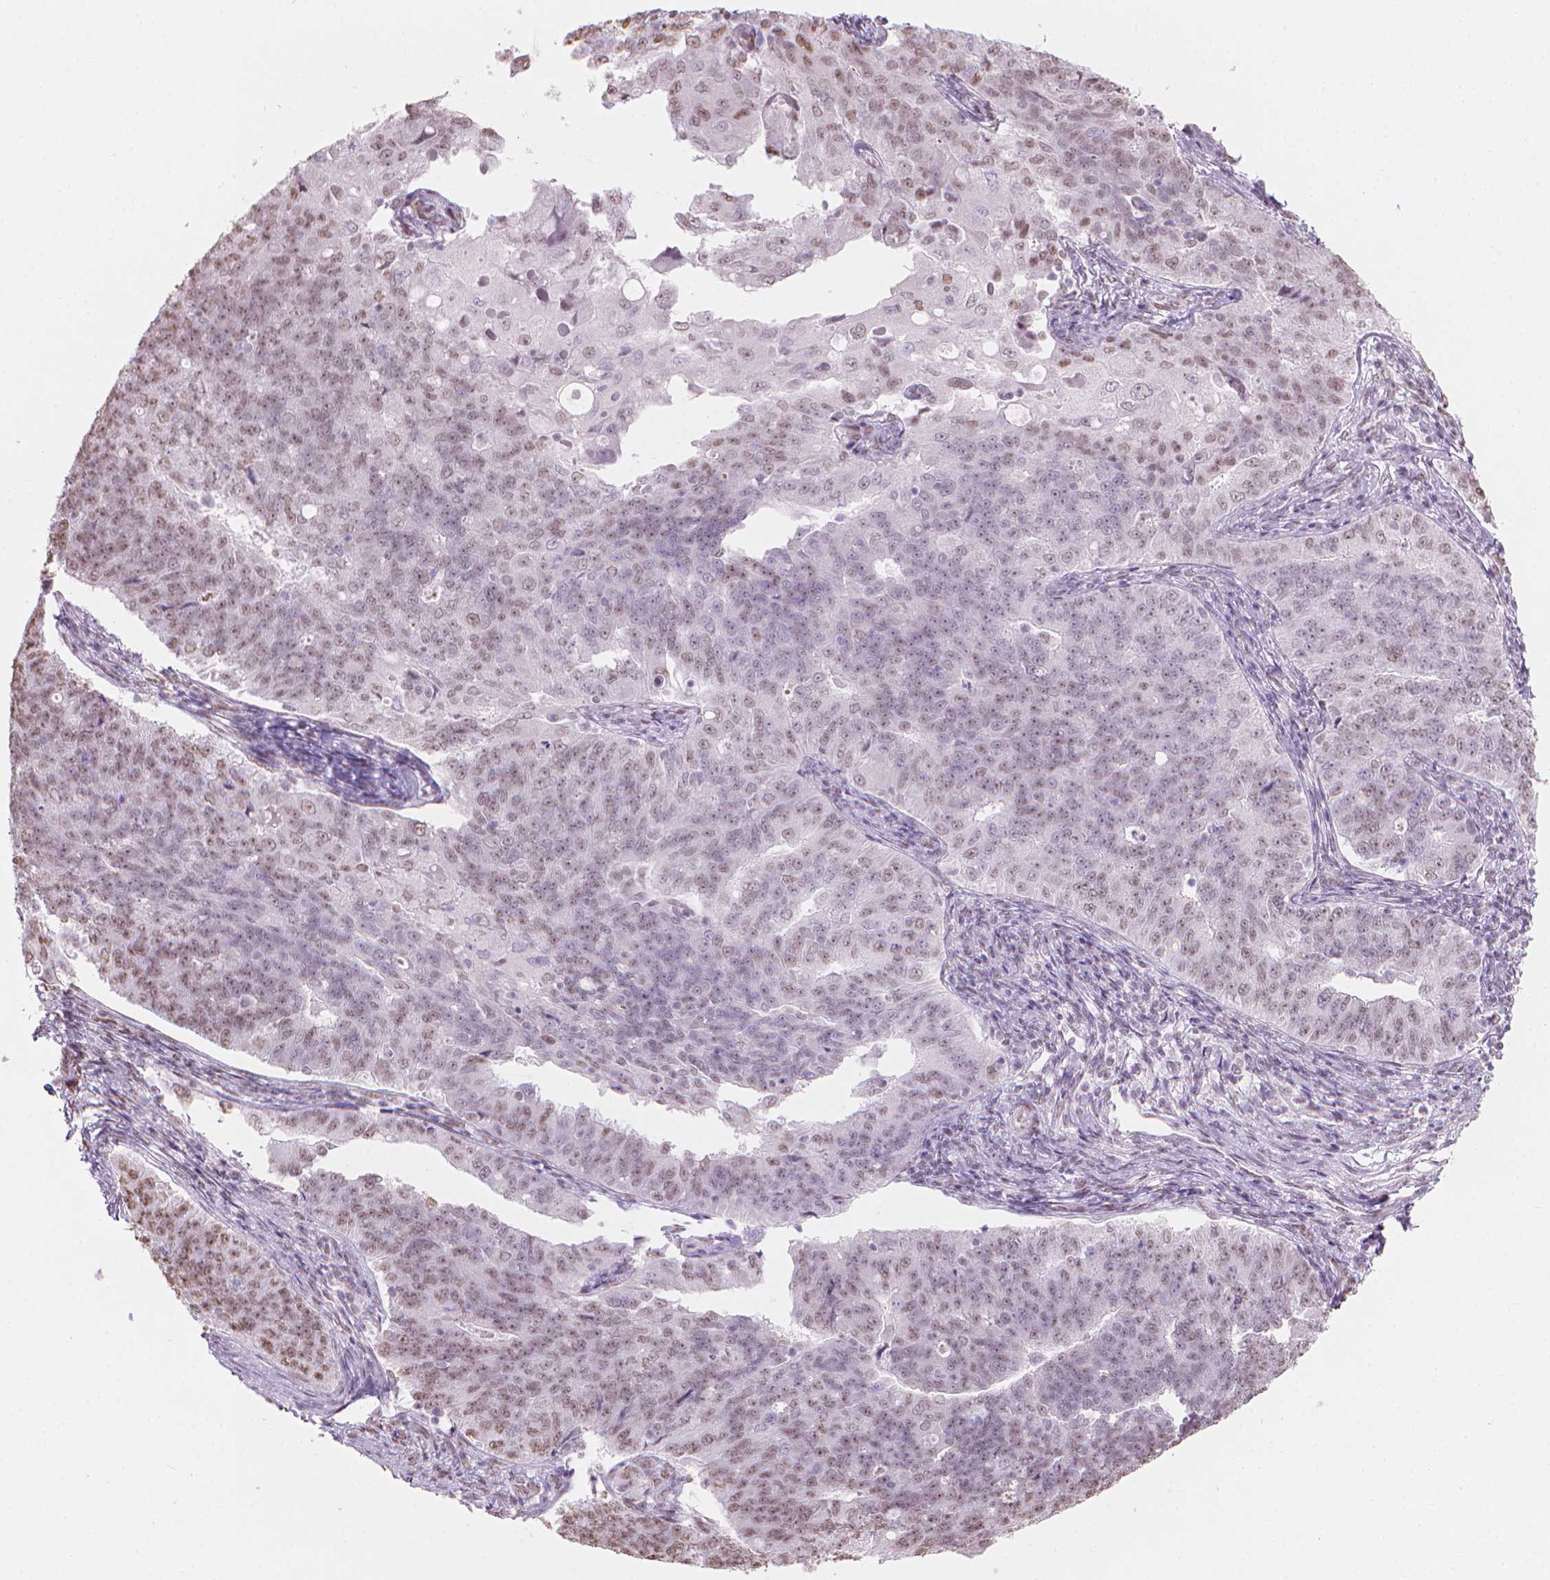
{"staining": {"intensity": "weak", "quantity": "25%-75%", "location": "nuclear"}, "tissue": "endometrial cancer", "cell_type": "Tumor cells", "image_type": "cancer", "snomed": [{"axis": "morphology", "description": "Adenocarcinoma, NOS"}, {"axis": "topography", "description": "Endometrium"}], "caption": "Endometrial cancer (adenocarcinoma) was stained to show a protein in brown. There is low levels of weak nuclear expression in about 25%-75% of tumor cells.", "gene": "PIAS2", "patient": {"sex": "female", "age": 43}}